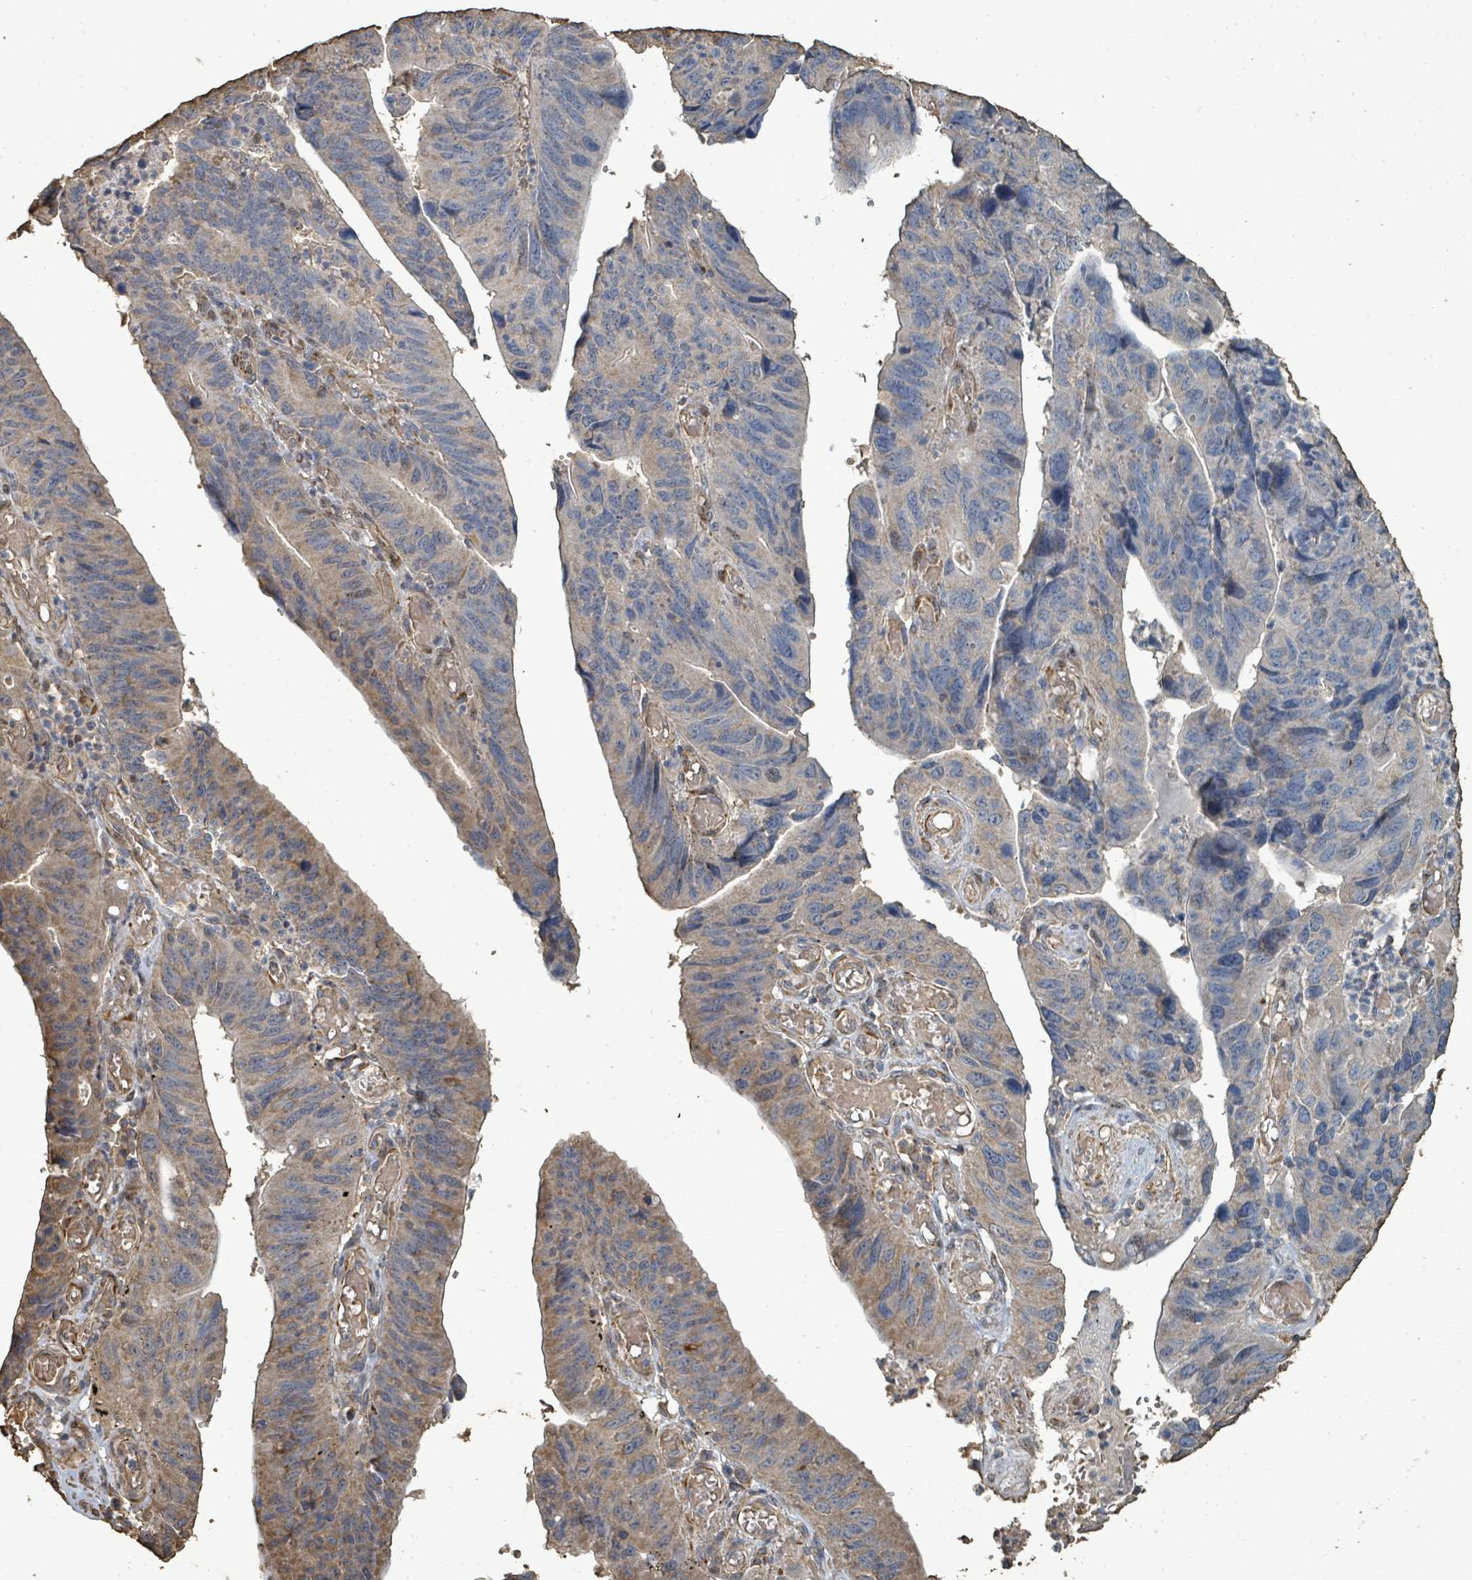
{"staining": {"intensity": "weak", "quantity": "25%-75%", "location": "cytoplasmic/membranous"}, "tissue": "stomach cancer", "cell_type": "Tumor cells", "image_type": "cancer", "snomed": [{"axis": "morphology", "description": "Adenocarcinoma, NOS"}, {"axis": "topography", "description": "Stomach"}], "caption": "An IHC micrograph of tumor tissue is shown. Protein staining in brown highlights weak cytoplasmic/membranous positivity in adenocarcinoma (stomach) within tumor cells.", "gene": "C6orf52", "patient": {"sex": "male", "age": 59}}